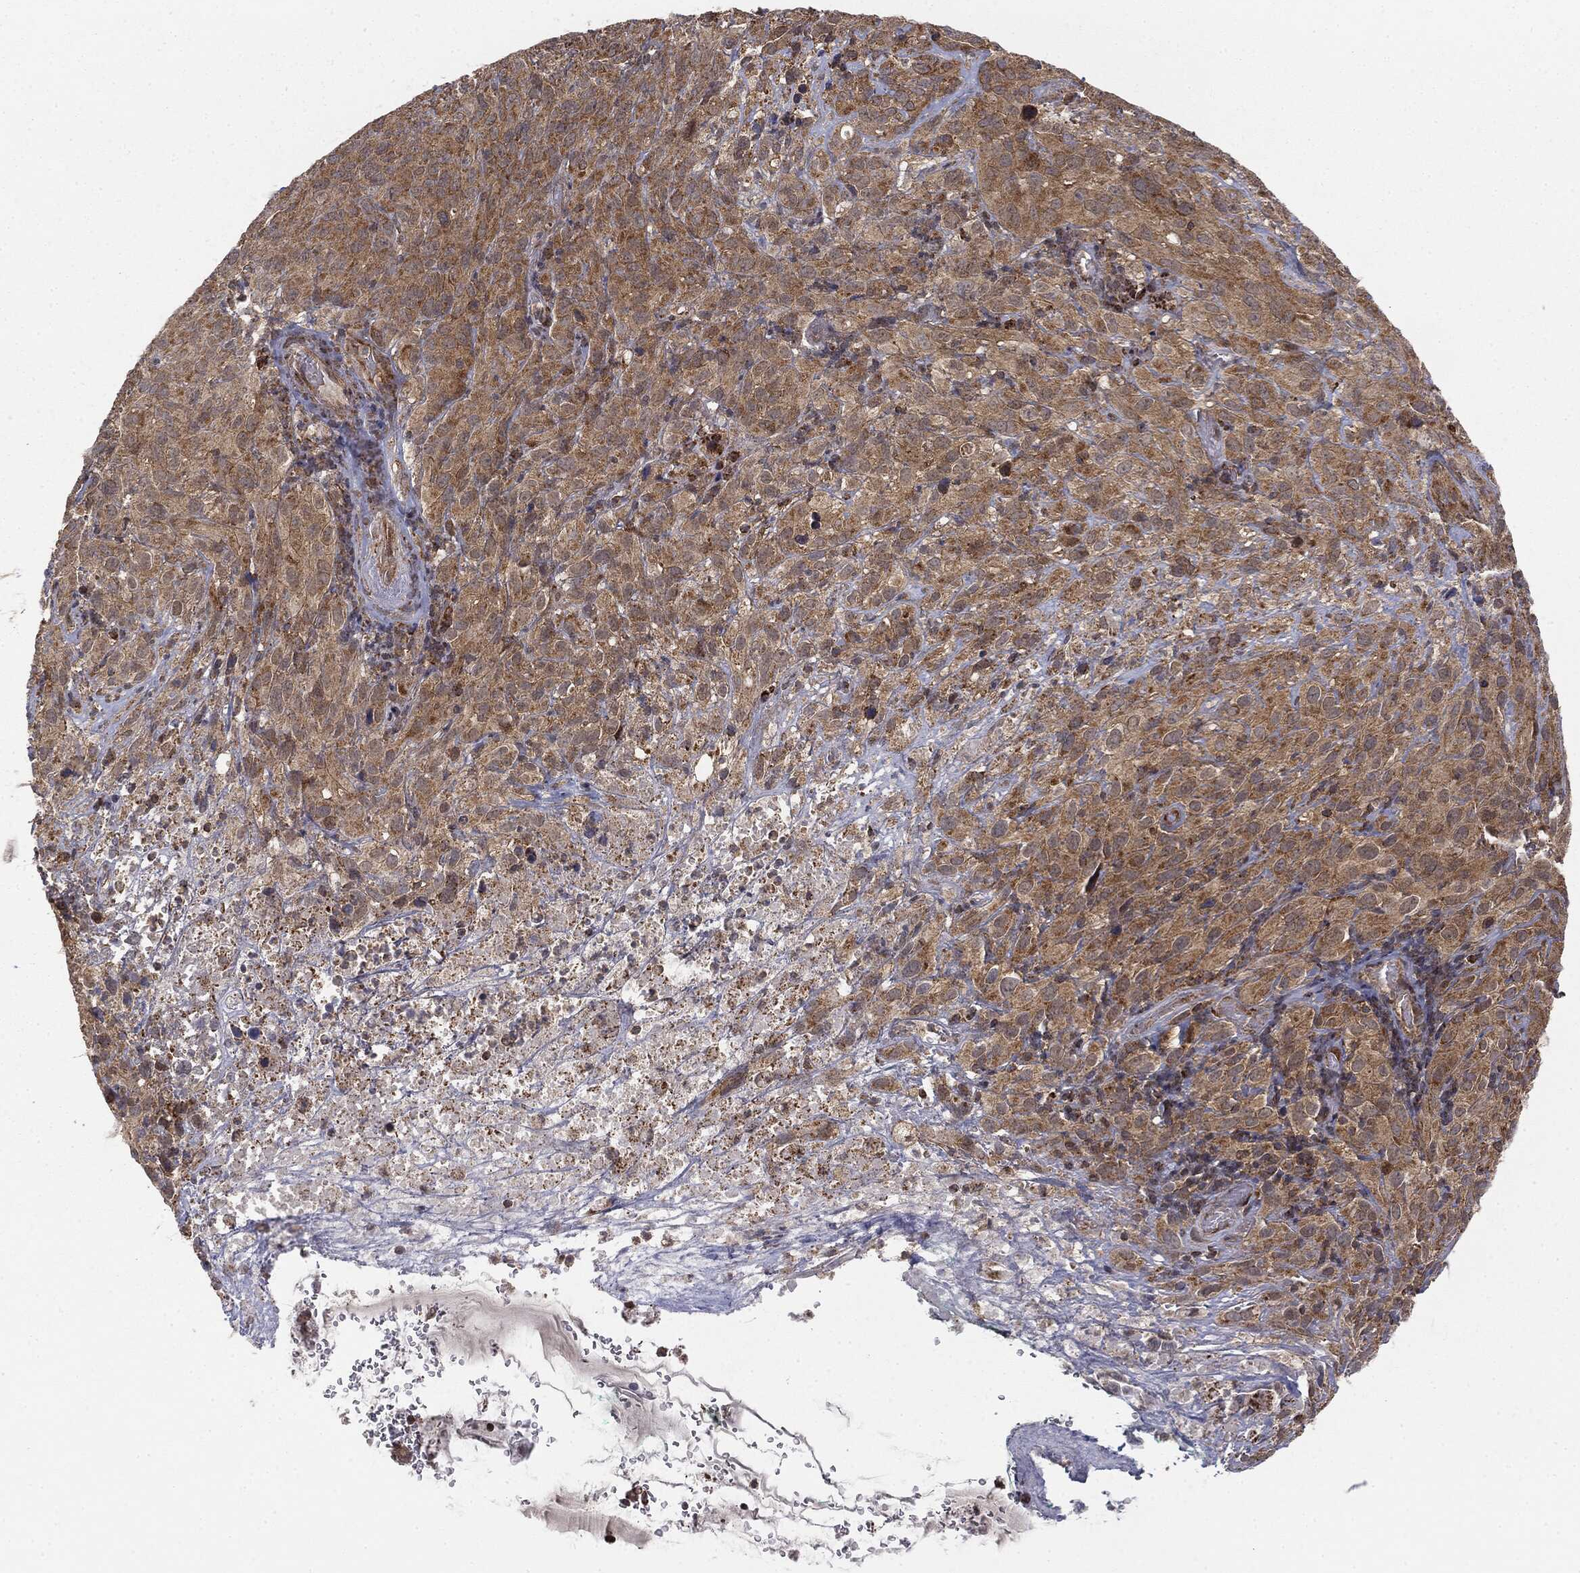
{"staining": {"intensity": "moderate", "quantity": ">75%", "location": "cytoplasmic/membranous"}, "tissue": "cervical cancer", "cell_type": "Tumor cells", "image_type": "cancer", "snomed": [{"axis": "morphology", "description": "Squamous cell carcinoma, NOS"}, {"axis": "topography", "description": "Cervix"}], "caption": "A high-resolution micrograph shows IHC staining of cervical cancer, which displays moderate cytoplasmic/membranous expression in approximately >75% of tumor cells. (Stains: DAB in brown, nuclei in blue, Microscopy: brightfield microscopy at high magnification).", "gene": "MTOR", "patient": {"sex": "female", "age": 51}}